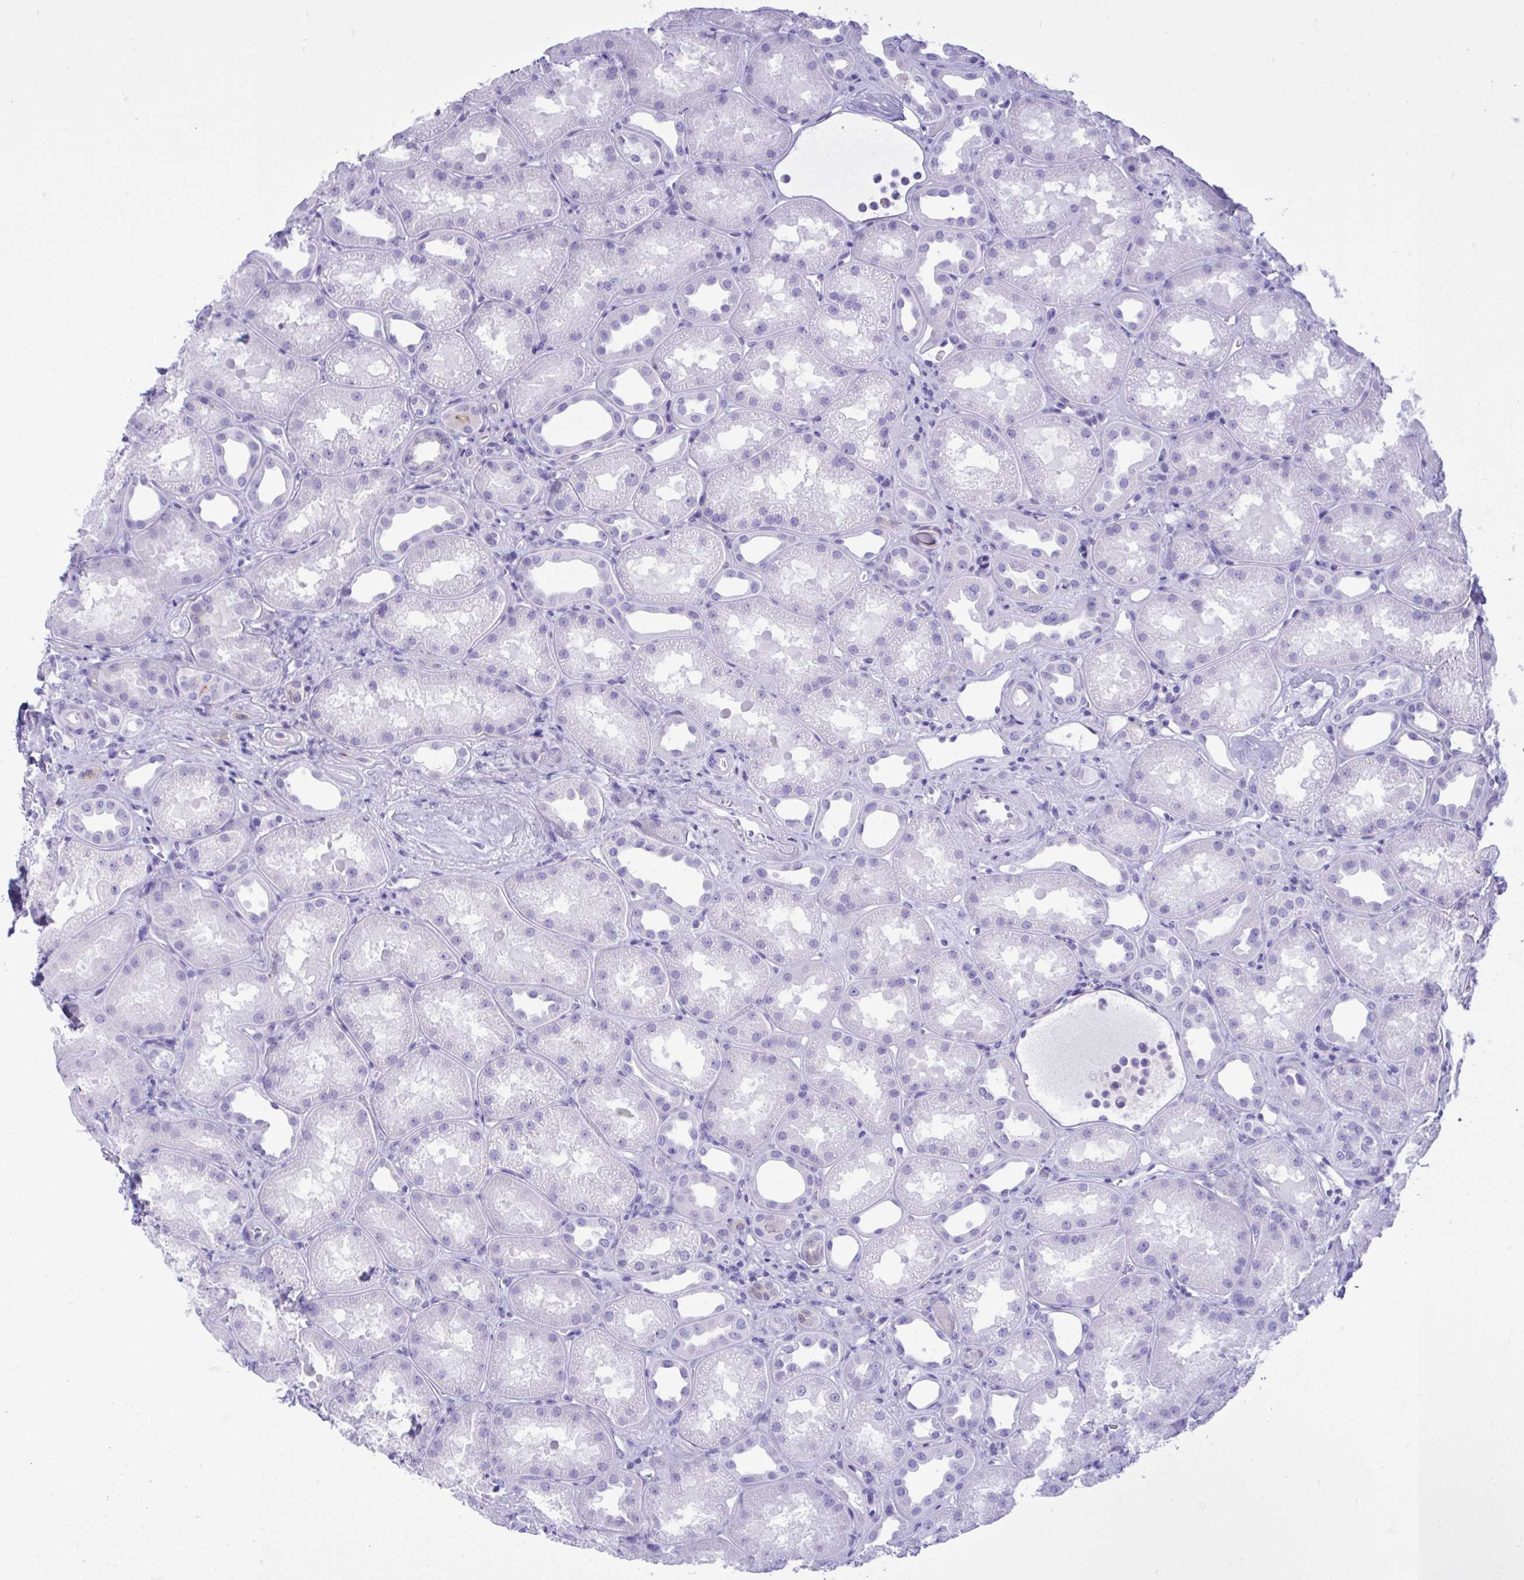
{"staining": {"intensity": "negative", "quantity": "none", "location": "none"}, "tissue": "kidney", "cell_type": "Cells in glomeruli", "image_type": "normal", "snomed": [{"axis": "morphology", "description": "Normal tissue, NOS"}, {"axis": "topography", "description": "Kidney"}], "caption": "High power microscopy image of an immunohistochemistry (IHC) micrograph of unremarkable kidney, revealing no significant positivity in cells in glomeruli.", "gene": "BEX5", "patient": {"sex": "male", "age": 61}}